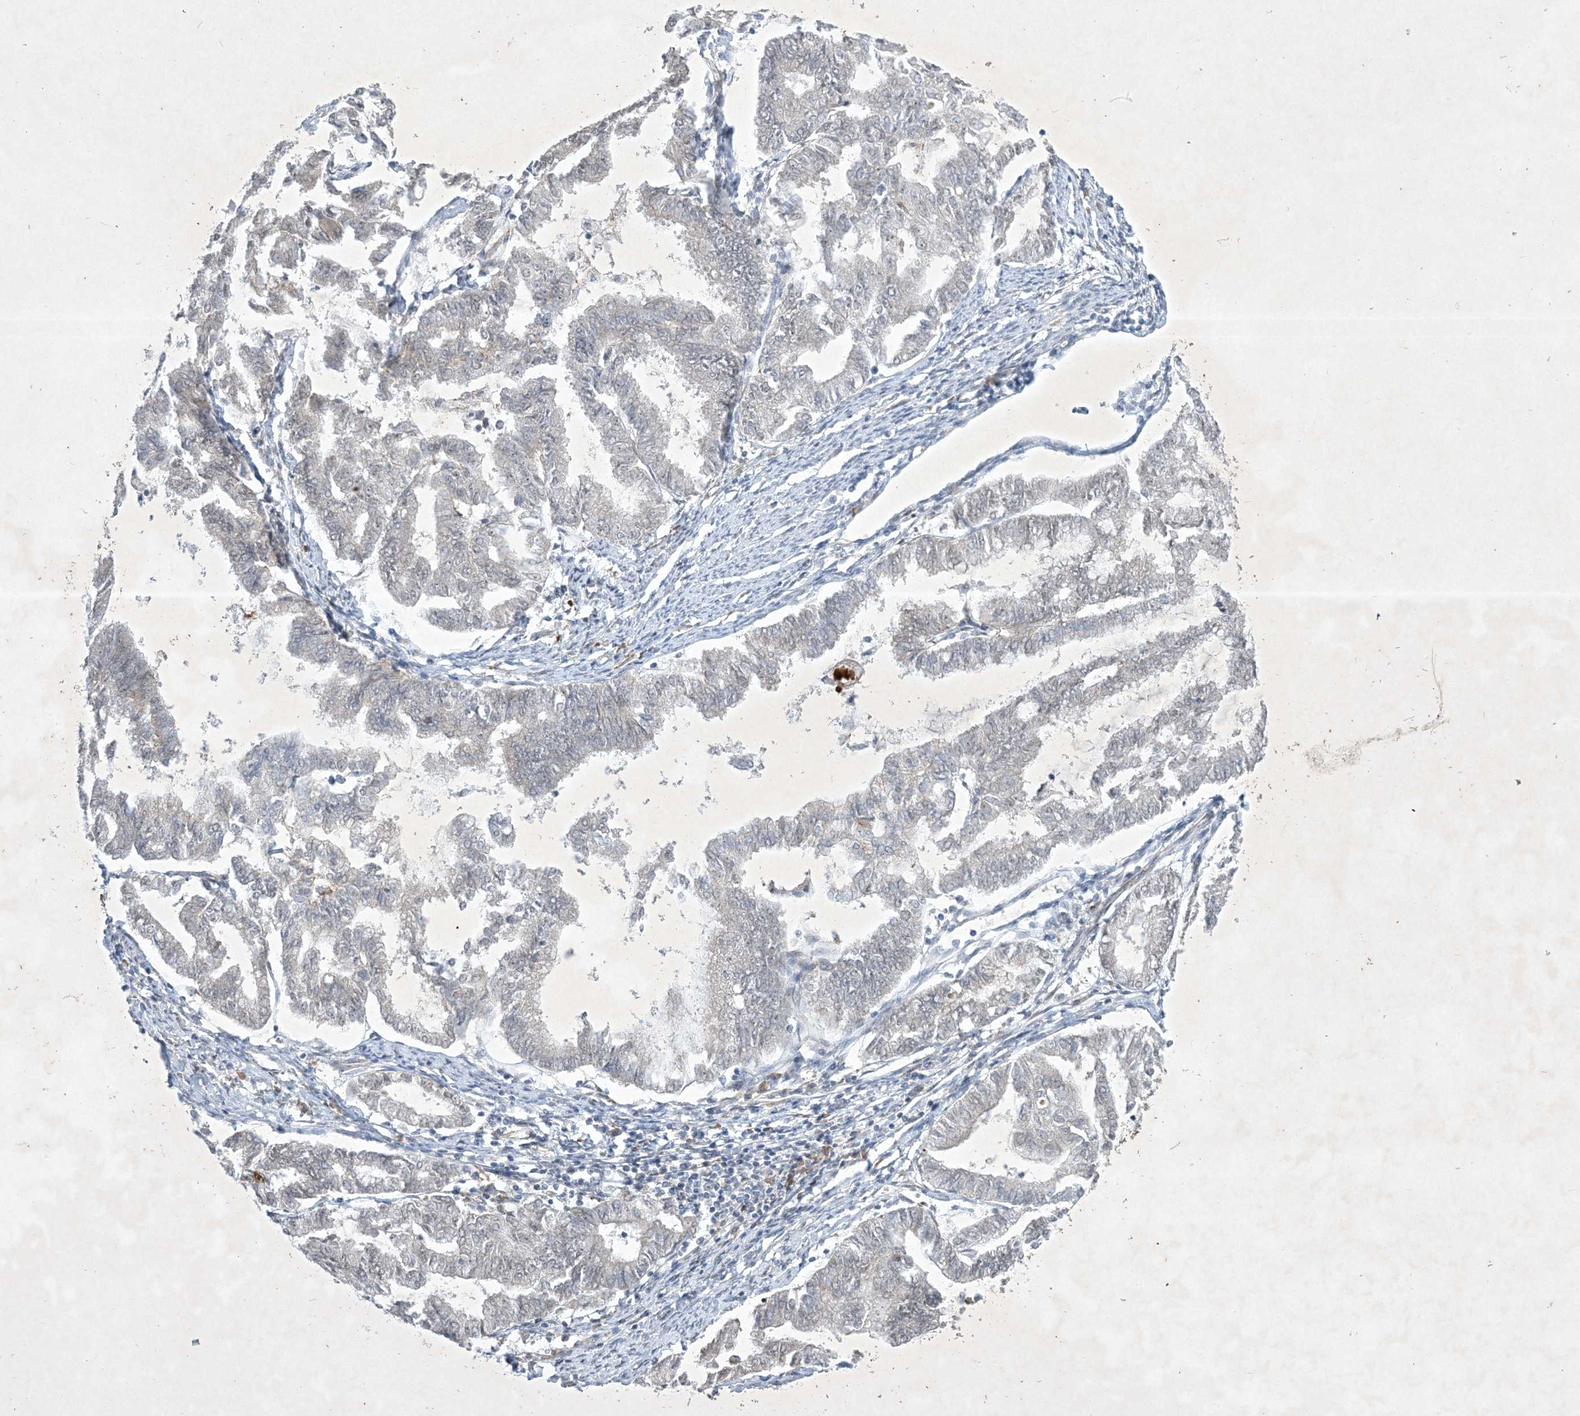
{"staining": {"intensity": "negative", "quantity": "none", "location": "none"}, "tissue": "endometrial cancer", "cell_type": "Tumor cells", "image_type": "cancer", "snomed": [{"axis": "morphology", "description": "Adenocarcinoma, NOS"}, {"axis": "topography", "description": "Endometrium"}], "caption": "Endometrial adenocarcinoma was stained to show a protein in brown. There is no significant staining in tumor cells. (DAB immunohistochemistry (IHC) with hematoxylin counter stain).", "gene": "SOGA3", "patient": {"sex": "female", "age": 79}}